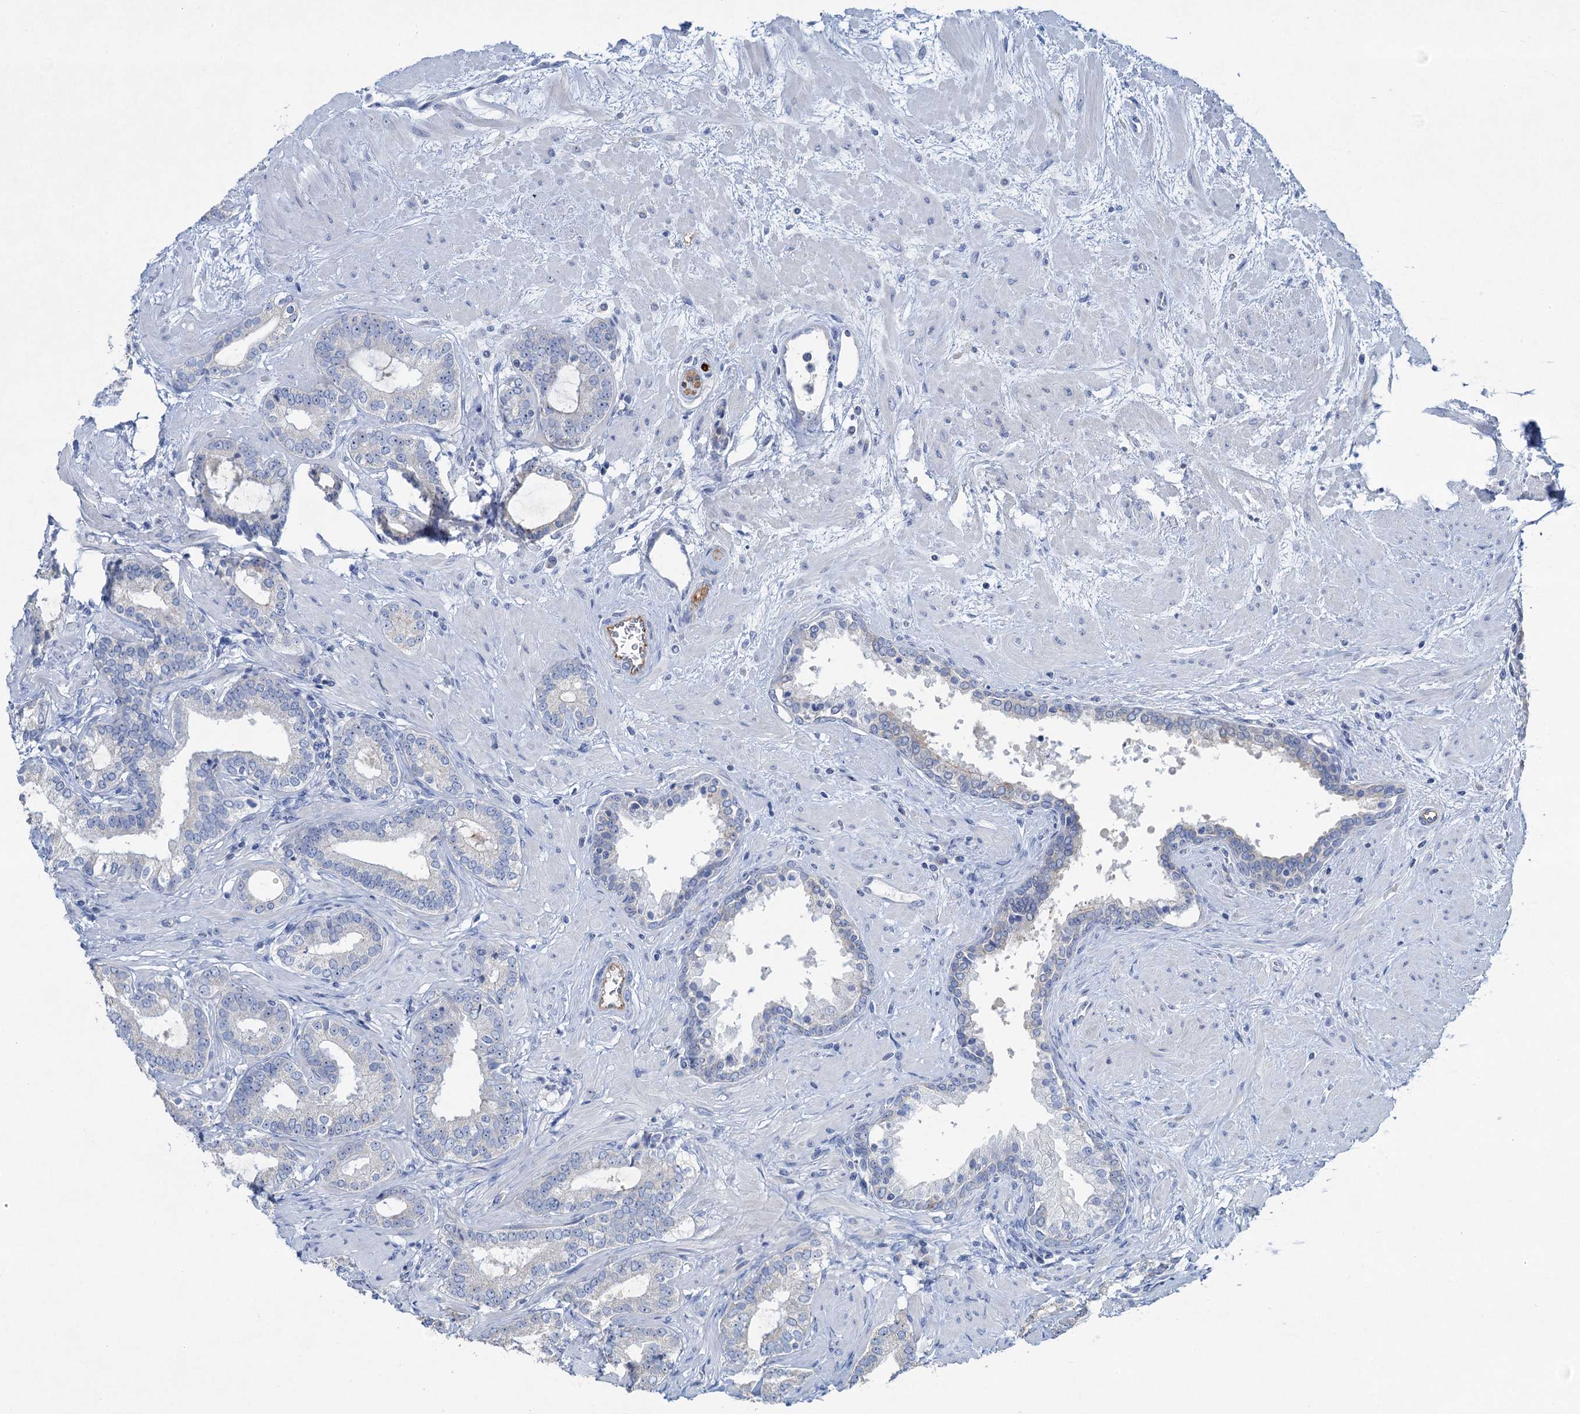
{"staining": {"intensity": "negative", "quantity": "none", "location": "none"}, "tissue": "prostate cancer", "cell_type": "Tumor cells", "image_type": "cancer", "snomed": [{"axis": "morphology", "description": "Adenocarcinoma, High grade"}, {"axis": "topography", "description": "Prostate"}], "caption": "The image exhibits no significant expression in tumor cells of prostate high-grade adenocarcinoma. Nuclei are stained in blue.", "gene": "PLLP", "patient": {"sex": "male", "age": 64}}